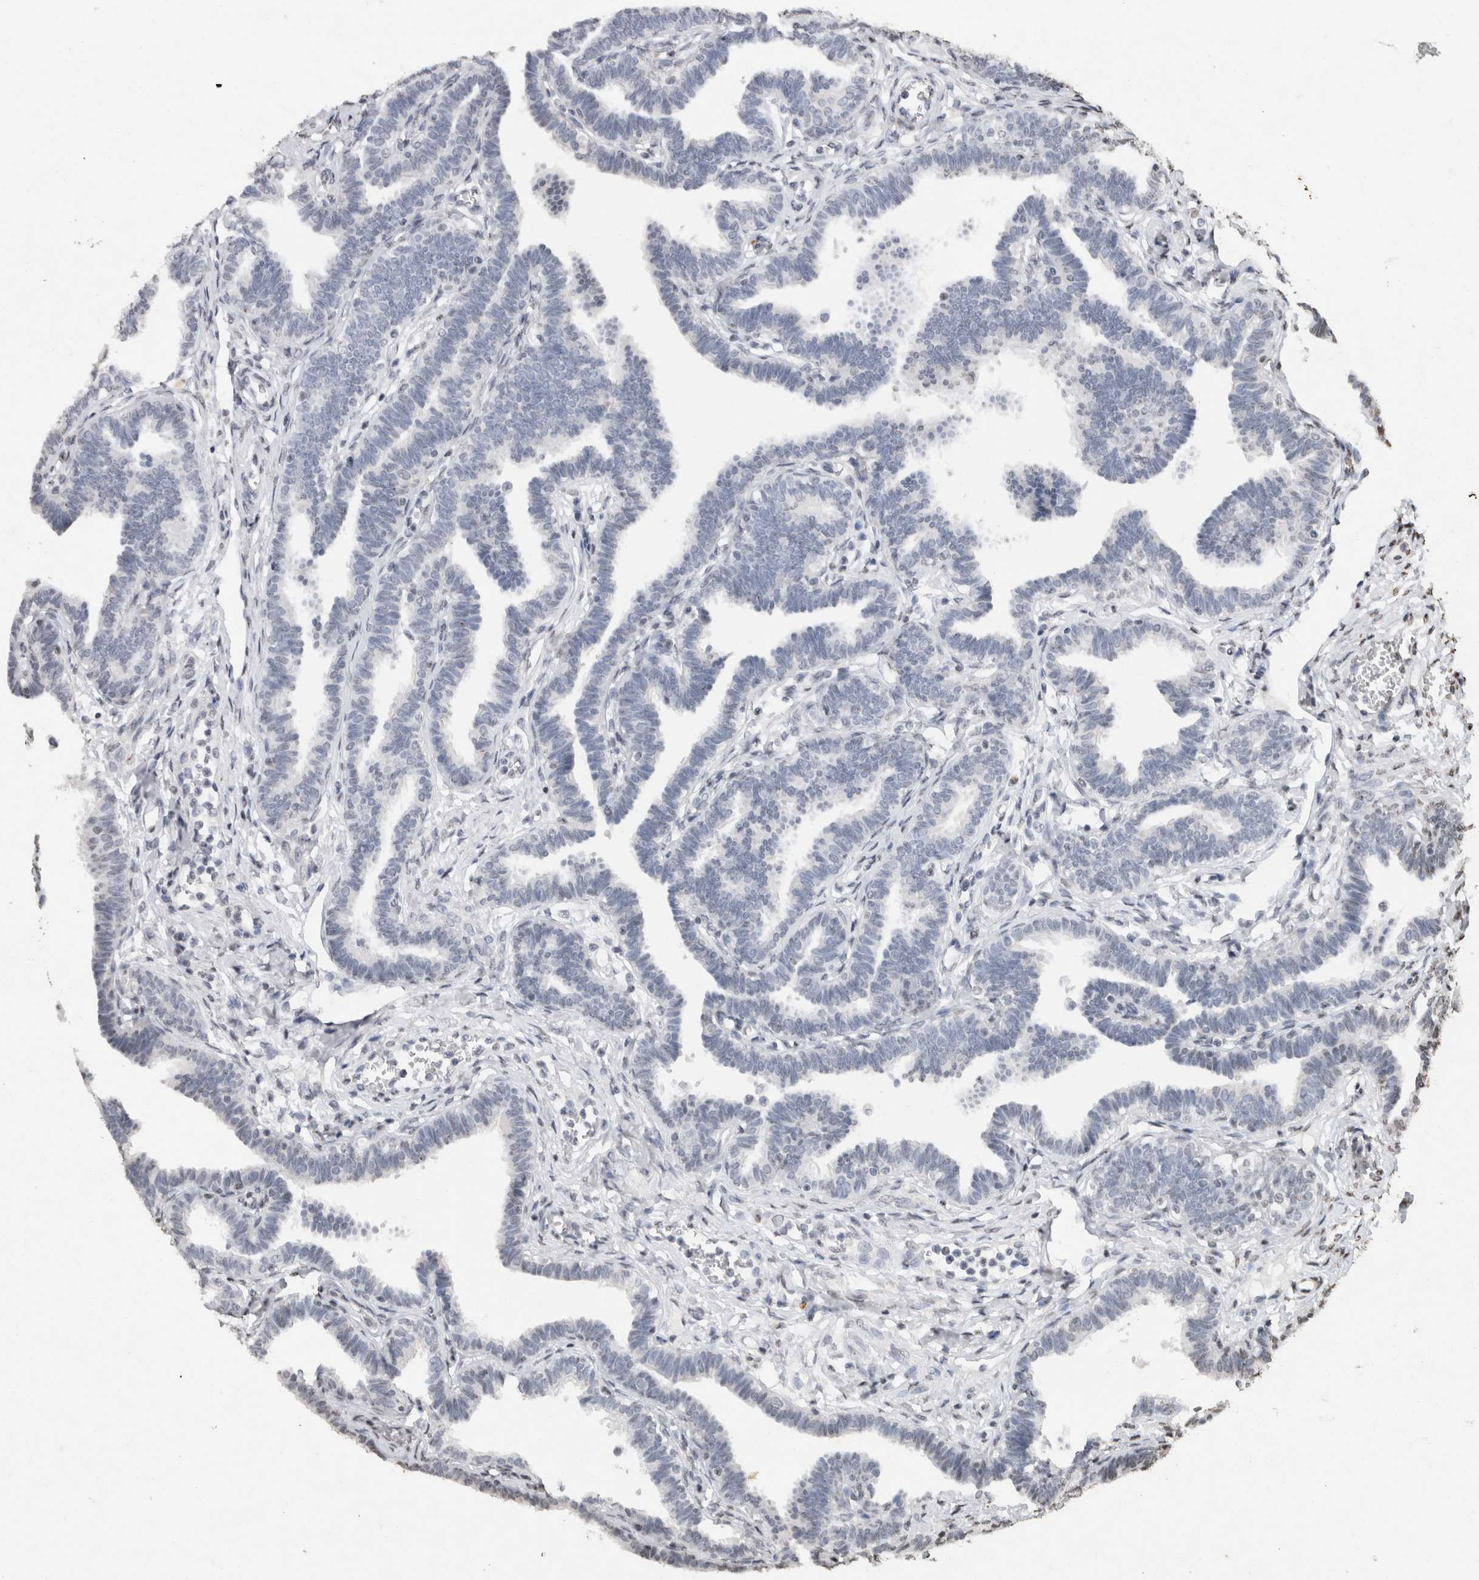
{"staining": {"intensity": "negative", "quantity": "none", "location": "none"}, "tissue": "fallopian tube", "cell_type": "Glandular cells", "image_type": "normal", "snomed": [{"axis": "morphology", "description": "Normal tissue, NOS"}, {"axis": "topography", "description": "Fallopian tube"}, {"axis": "topography", "description": "Ovary"}], "caption": "This is an immunohistochemistry micrograph of normal fallopian tube. There is no positivity in glandular cells.", "gene": "CNTN1", "patient": {"sex": "female", "age": 23}}